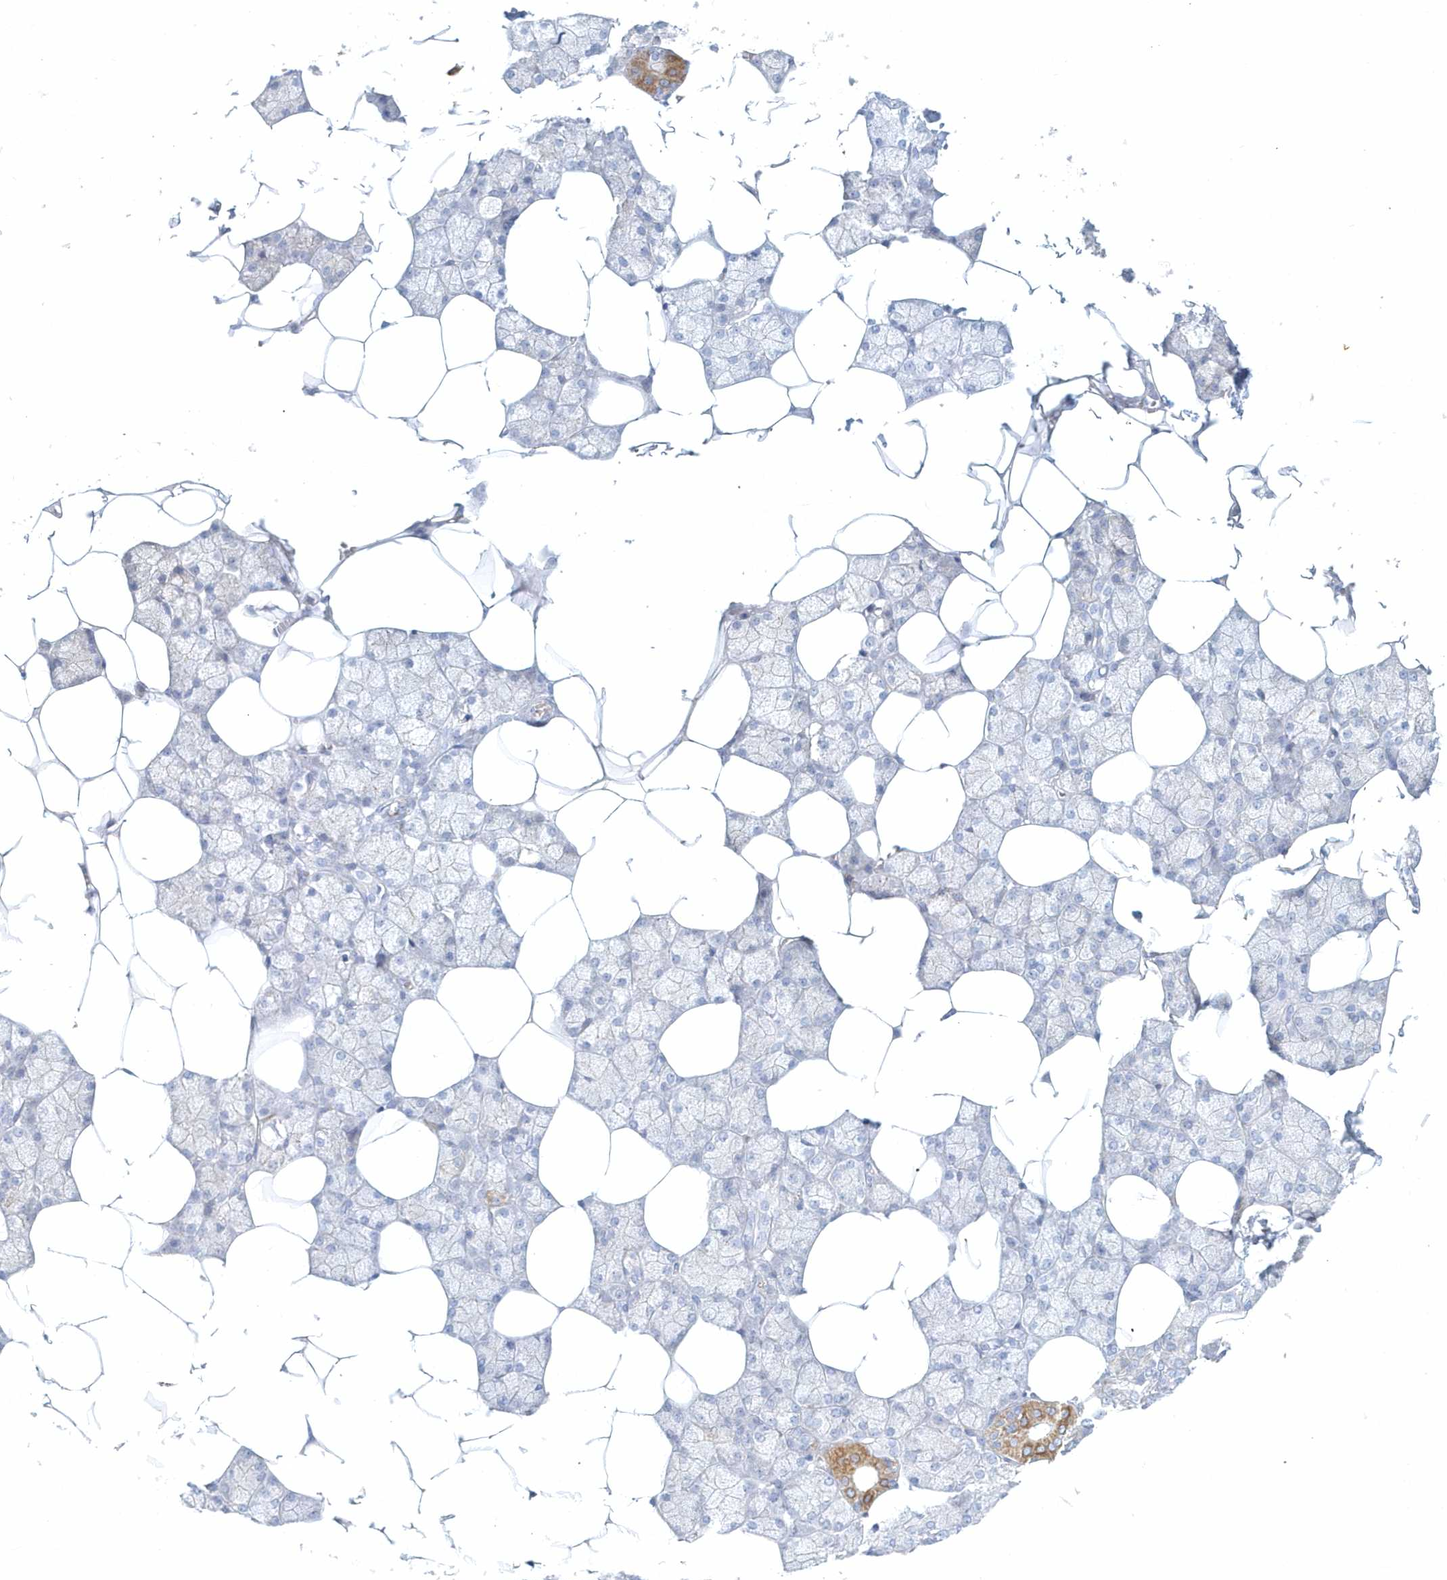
{"staining": {"intensity": "moderate", "quantity": "<25%", "location": "cytoplasmic/membranous"}, "tissue": "salivary gland", "cell_type": "Glandular cells", "image_type": "normal", "snomed": [{"axis": "morphology", "description": "Normal tissue, NOS"}, {"axis": "topography", "description": "Salivary gland"}], "caption": "Immunohistochemistry photomicrograph of normal salivary gland stained for a protein (brown), which demonstrates low levels of moderate cytoplasmic/membranous expression in about <25% of glandular cells.", "gene": "DNAH1", "patient": {"sex": "male", "age": 62}}